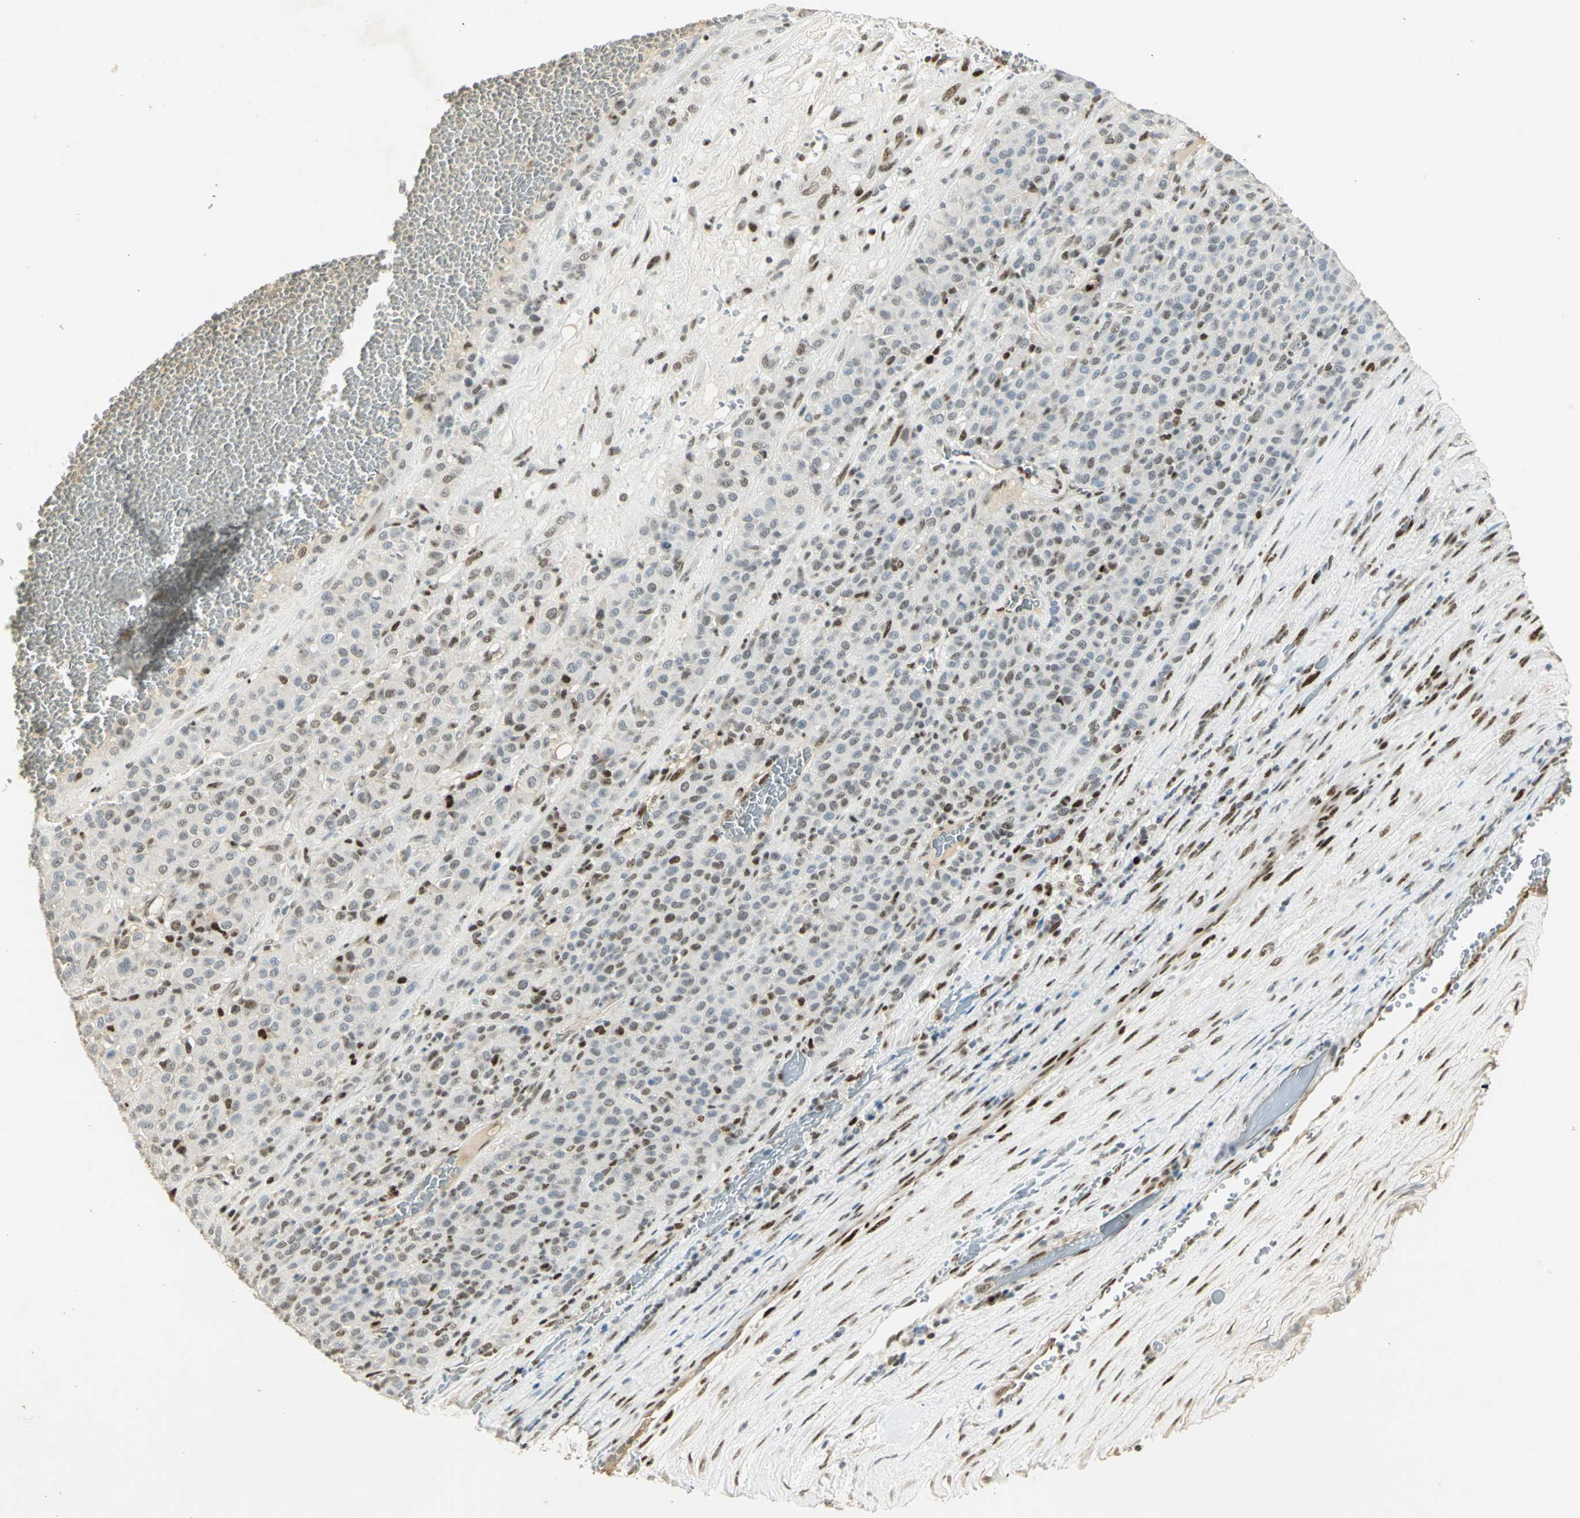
{"staining": {"intensity": "moderate", "quantity": "<25%", "location": "nuclear"}, "tissue": "melanoma", "cell_type": "Tumor cells", "image_type": "cancer", "snomed": [{"axis": "morphology", "description": "Malignant melanoma, Metastatic site"}, {"axis": "topography", "description": "Pancreas"}], "caption": "Moderate nuclear protein expression is seen in about <25% of tumor cells in malignant melanoma (metastatic site). The staining is performed using DAB brown chromogen to label protein expression. The nuclei are counter-stained blue using hematoxylin.", "gene": "AK6", "patient": {"sex": "female", "age": 30}}